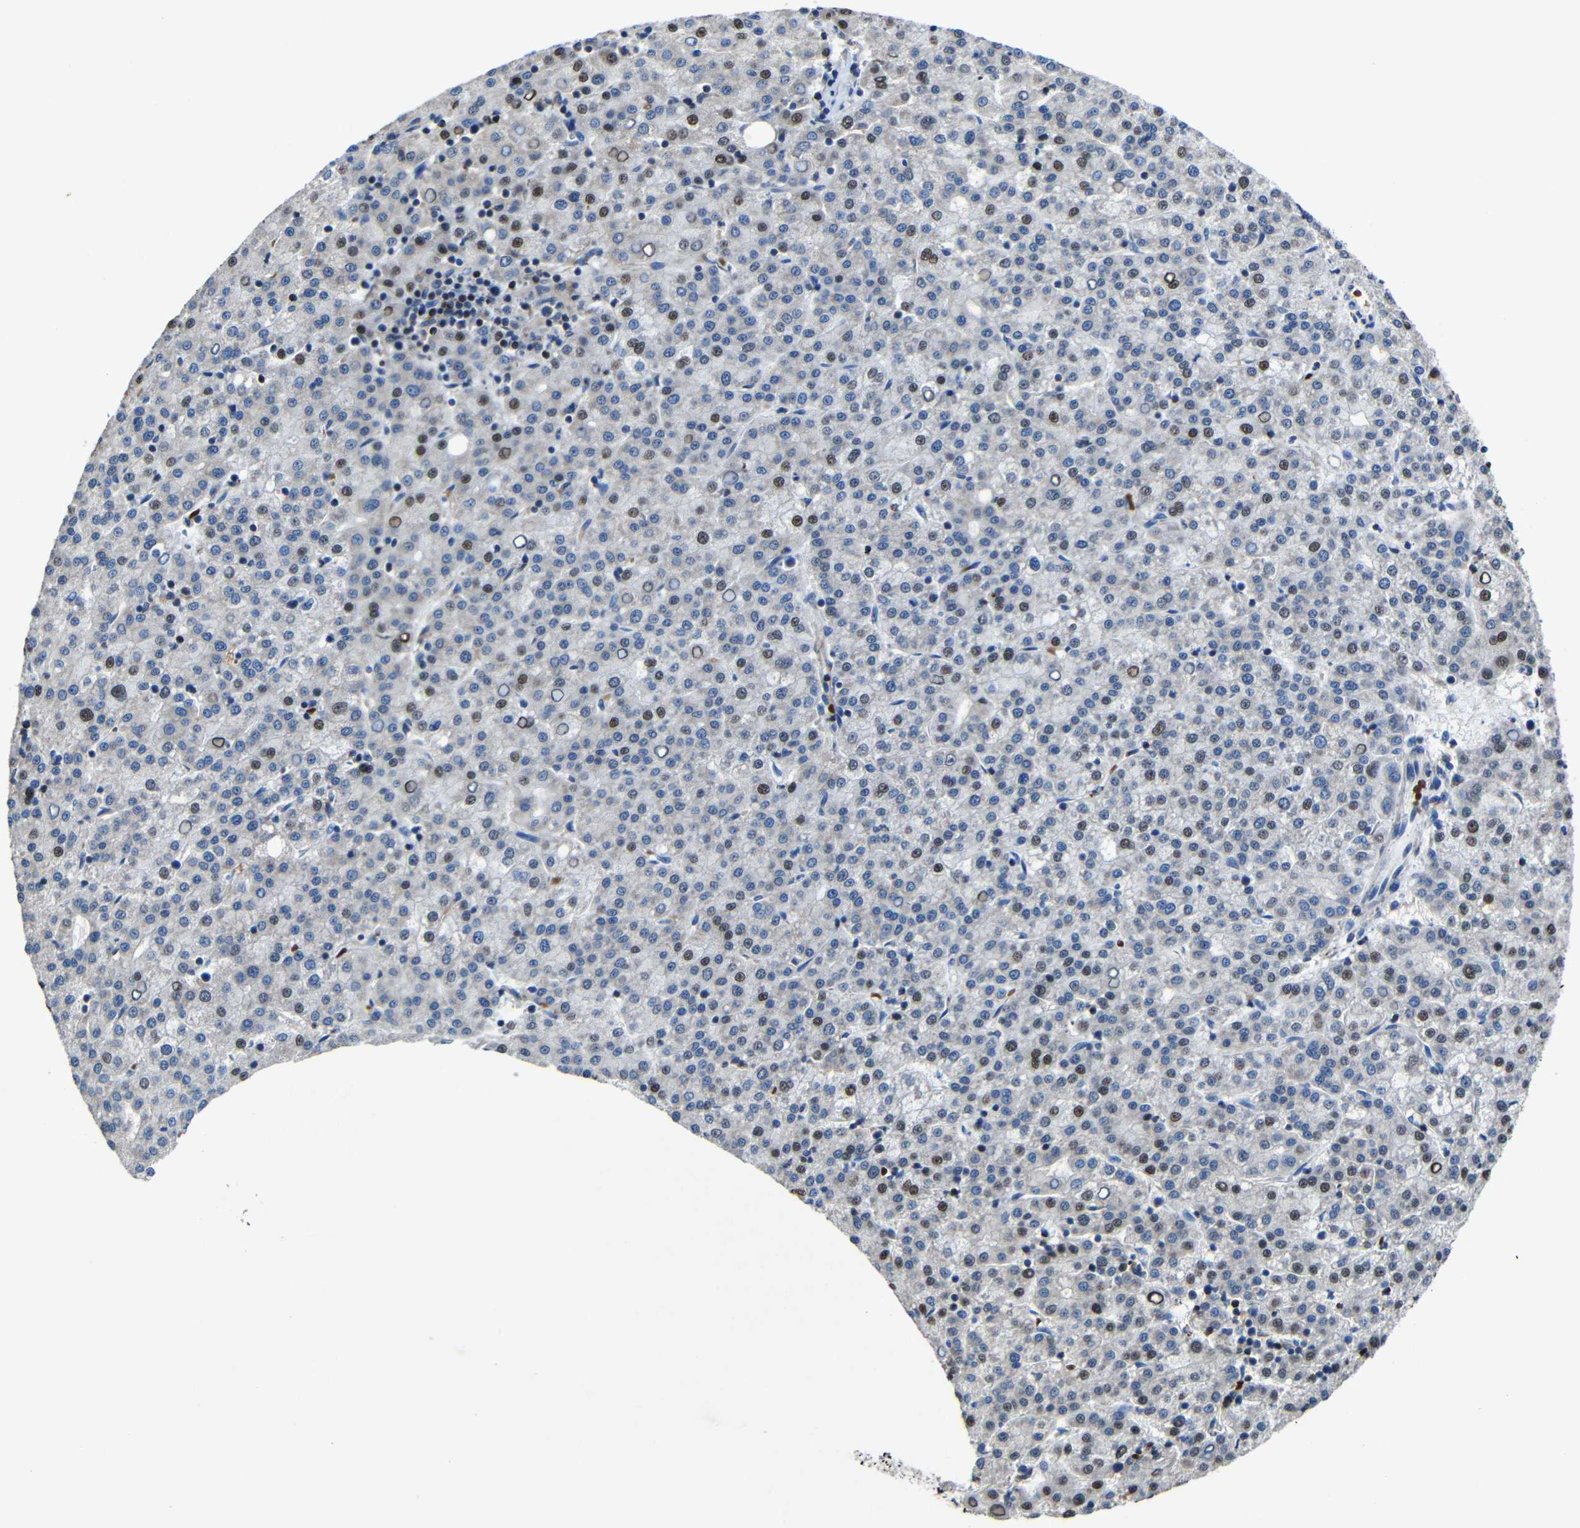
{"staining": {"intensity": "moderate", "quantity": "25%-75%", "location": "nuclear"}, "tissue": "liver cancer", "cell_type": "Tumor cells", "image_type": "cancer", "snomed": [{"axis": "morphology", "description": "Carcinoma, Hepatocellular, NOS"}, {"axis": "topography", "description": "Liver"}], "caption": "Immunohistochemical staining of liver cancer shows moderate nuclear protein expression in about 25%-75% of tumor cells. The protein is stained brown, and the nuclei are stained in blue (DAB (3,3'-diaminobenzidine) IHC with brightfield microscopy, high magnification).", "gene": "CA5B", "patient": {"sex": "female", "age": 58}}